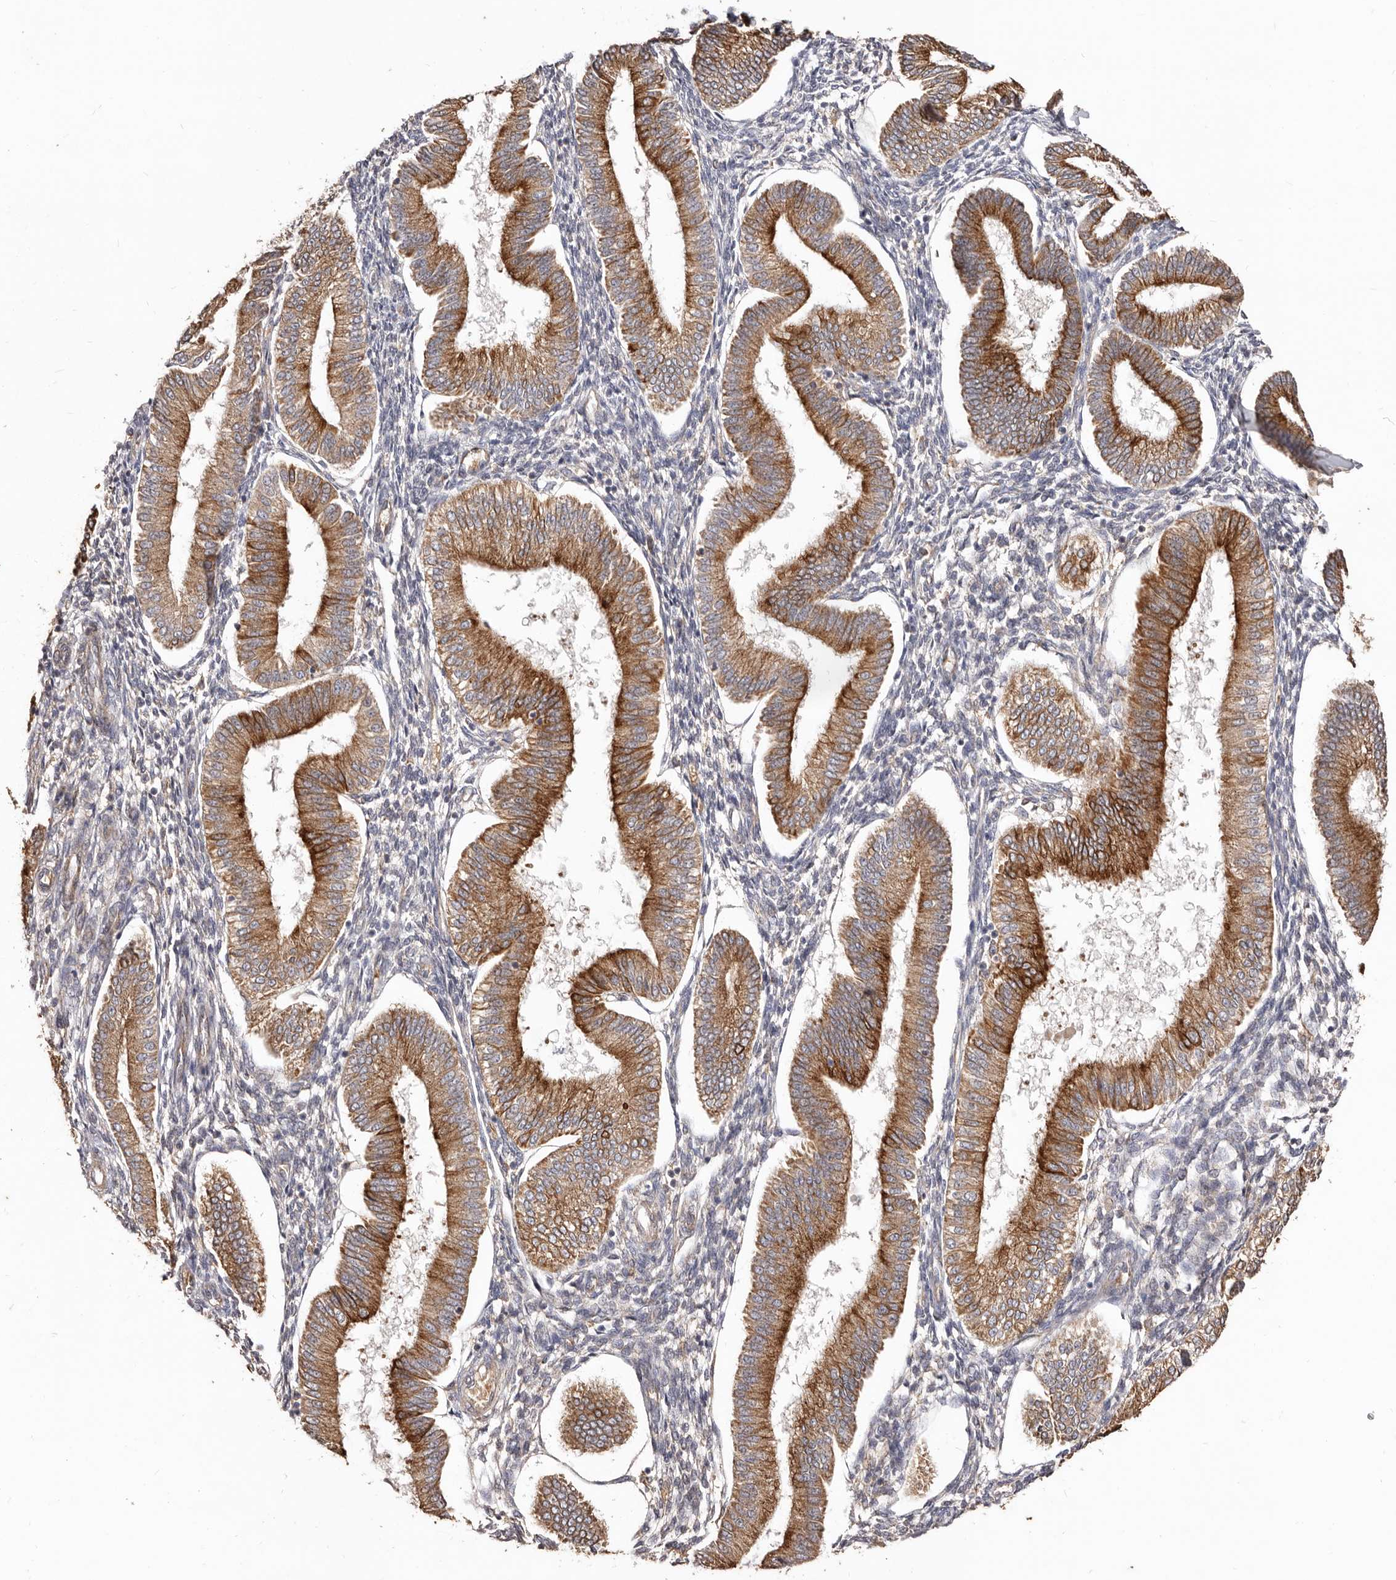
{"staining": {"intensity": "weak", "quantity": "25%-75%", "location": "cytoplasmic/membranous"}, "tissue": "endometrium", "cell_type": "Cells in endometrial stroma", "image_type": "normal", "snomed": [{"axis": "morphology", "description": "Normal tissue, NOS"}, {"axis": "topography", "description": "Endometrium"}], "caption": "Immunohistochemical staining of normal endometrium shows low levels of weak cytoplasmic/membranous expression in approximately 25%-75% of cells in endometrial stroma.", "gene": "LRRC25", "patient": {"sex": "female", "age": 39}}